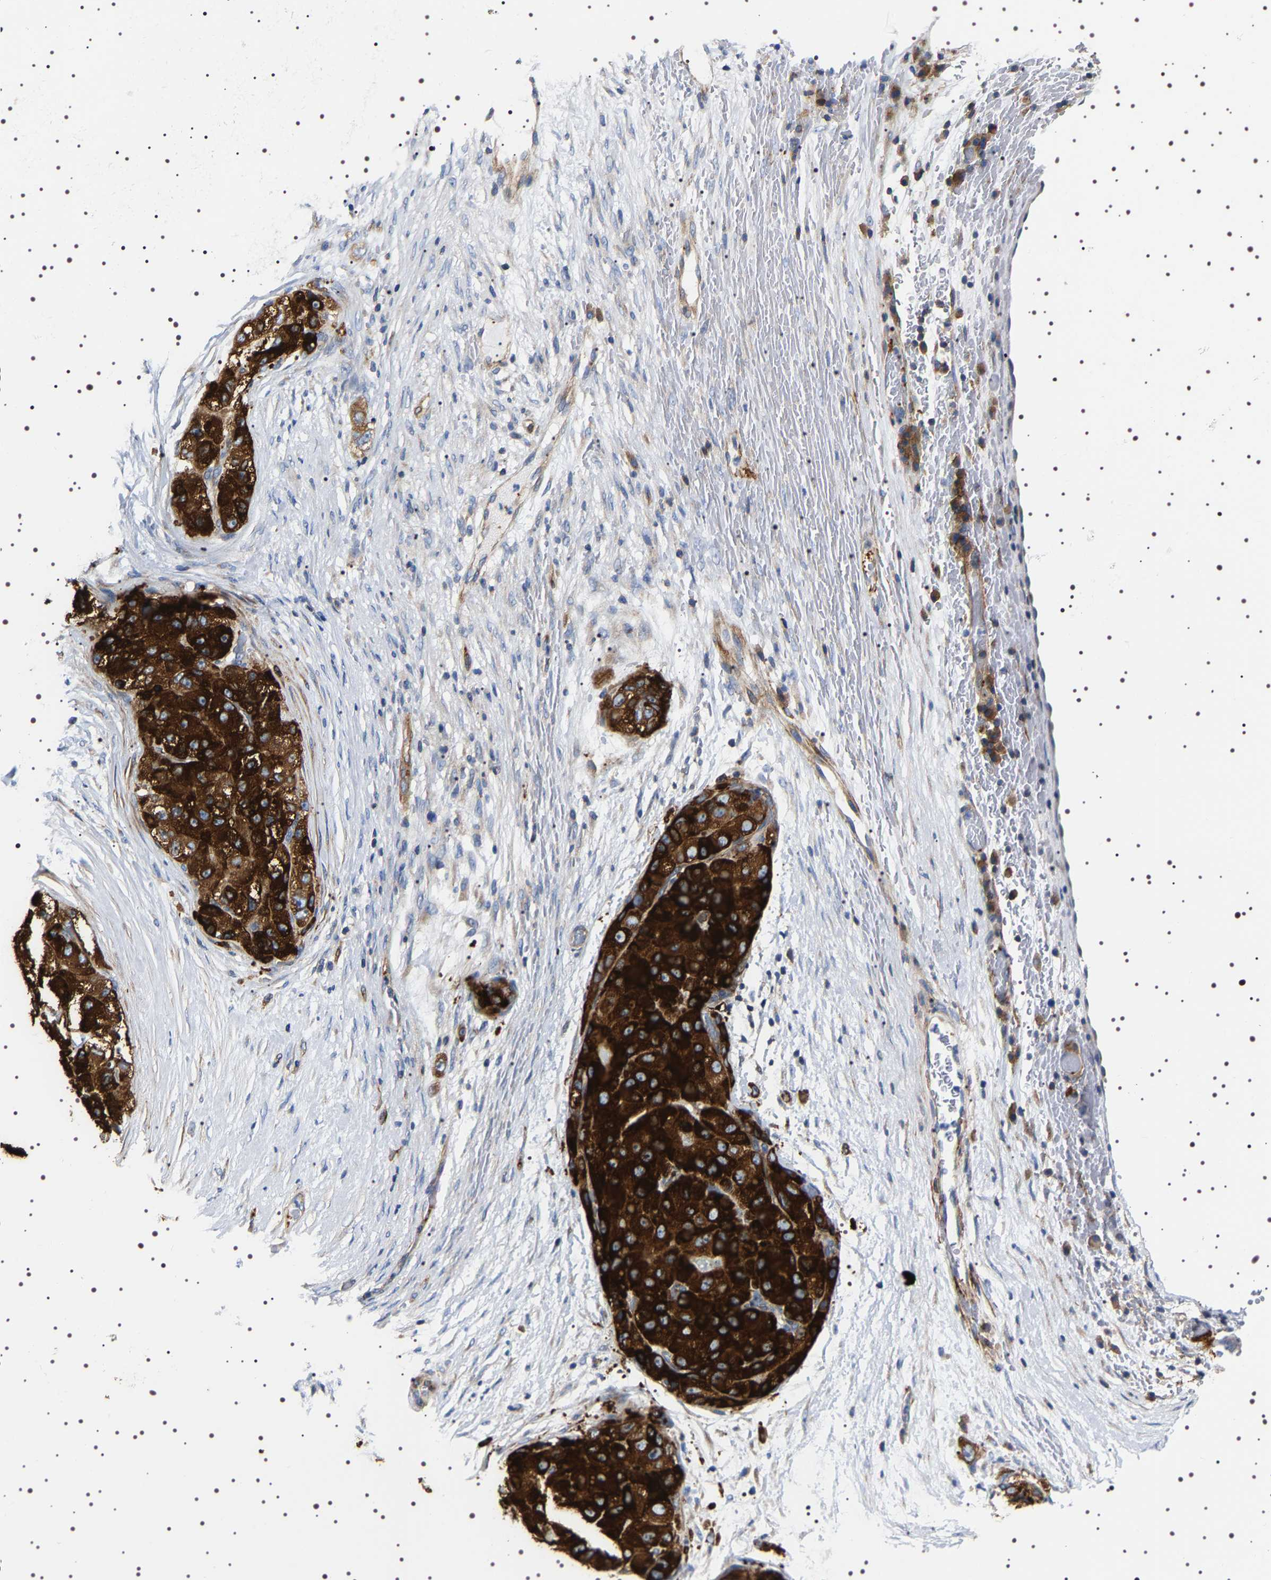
{"staining": {"intensity": "strong", "quantity": ">75%", "location": "cytoplasmic/membranous"}, "tissue": "liver cancer", "cell_type": "Tumor cells", "image_type": "cancer", "snomed": [{"axis": "morphology", "description": "Carcinoma, Hepatocellular, NOS"}, {"axis": "topography", "description": "Liver"}], "caption": "Protein staining shows strong cytoplasmic/membranous staining in about >75% of tumor cells in liver cancer (hepatocellular carcinoma). Ihc stains the protein in brown and the nuclei are stained blue.", "gene": "SQLE", "patient": {"sex": "male", "age": 80}}